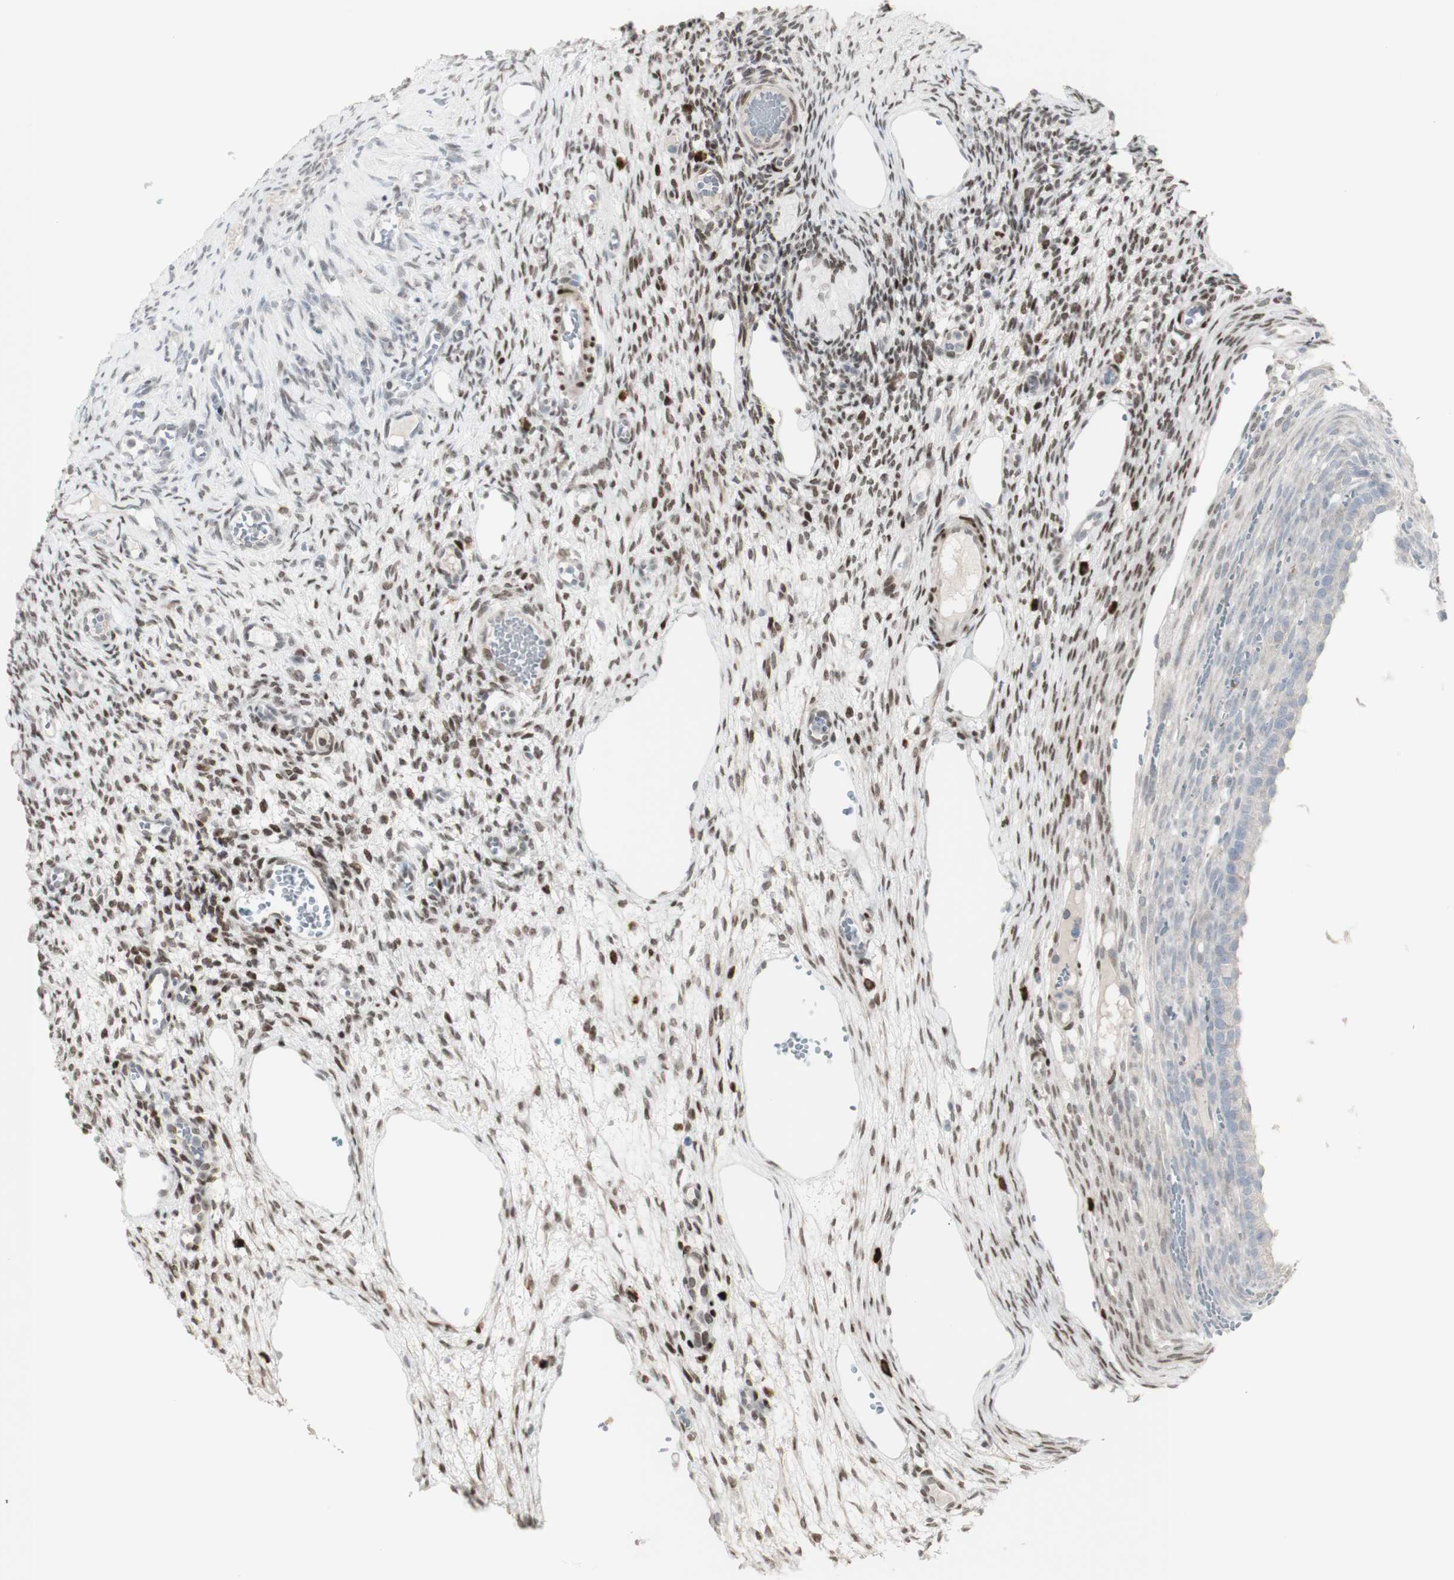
{"staining": {"intensity": "weak", "quantity": ">75%", "location": "cytoplasmic/membranous"}, "tissue": "ovary", "cell_type": "Follicle cells", "image_type": "normal", "snomed": [{"axis": "morphology", "description": "Normal tissue, NOS"}, {"axis": "topography", "description": "Ovary"}], "caption": "This histopathology image shows immunohistochemistry staining of normal human ovary, with low weak cytoplasmic/membranous expression in approximately >75% of follicle cells.", "gene": "C1orf116", "patient": {"sex": "female", "age": 33}}